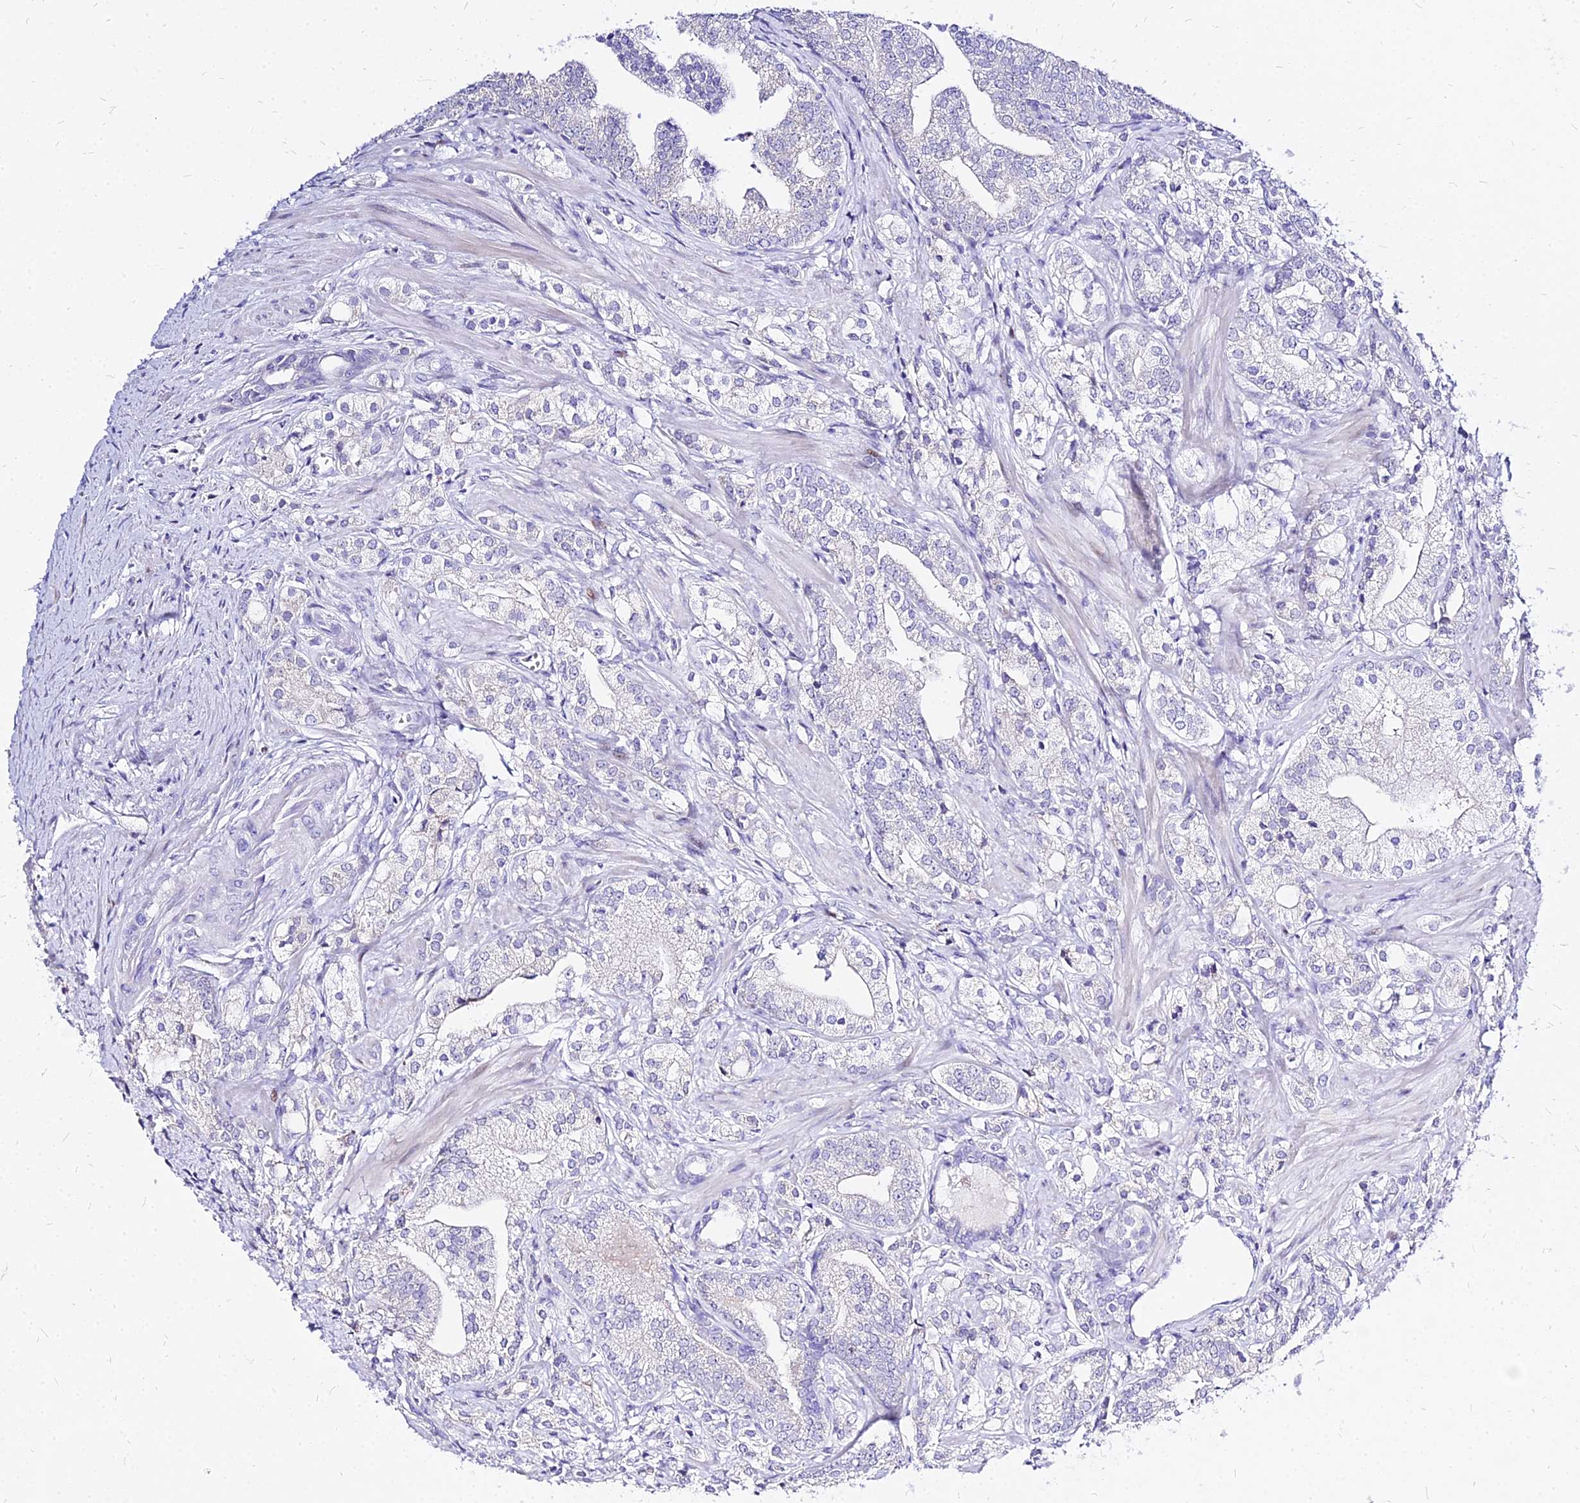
{"staining": {"intensity": "negative", "quantity": "none", "location": "none"}, "tissue": "prostate cancer", "cell_type": "Tumor cells", "image_type": "cancer", "snomed": [{"axis": "morphology", "description": "Adenocarcinoma, High grade"}, {"axis": "topography", "description": "Prostate"}], "caption": "Tumor cells show no significant expression in prostate high-grade adenocarcinoma.", "gene": "CARD18", "patient": {"sex": "male", "age": 50}}